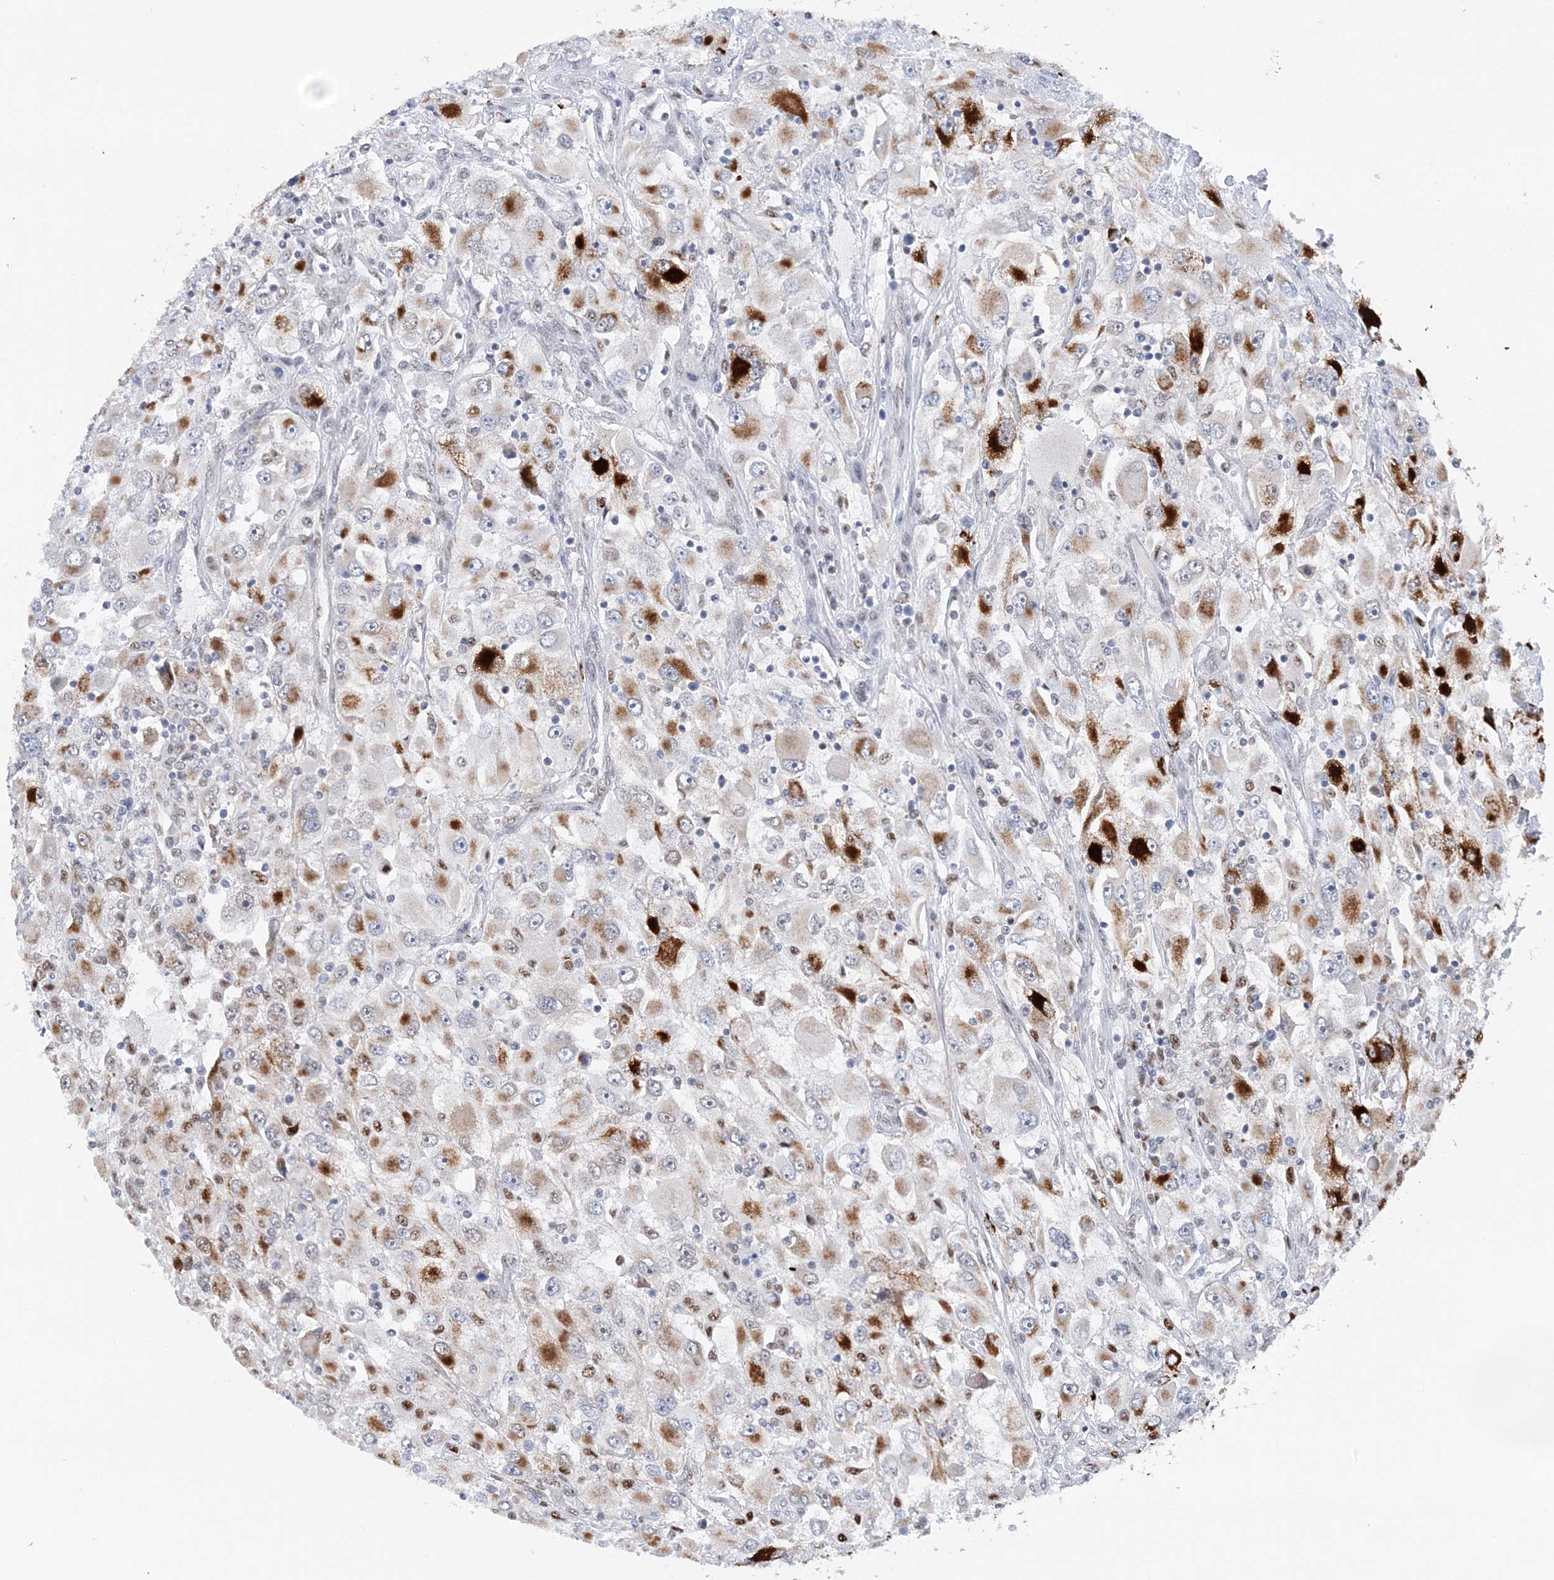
{"staining": {"intensity": "strong", "quantity": "25%-75%", "location": "cytoplasmic/membranous"}, "tissue": "renal cancer", "cell_type": "Tumor cells", "image_type": "cancer", "snomed": [{"axis": "morphology", "description": "Adenocarcinoma, NOS"}, {"axis": "topography", "description": "Kidney"}], "caption": "A high-resolution photomicrograph shows immunohistochemistry staining of renal cancer, which displays strong cytoplasmic/membranous staining in approximately 25%-75% of tumor cells.", "gene": "NIT2", "patient": {"sex": "female", "age": 52}}